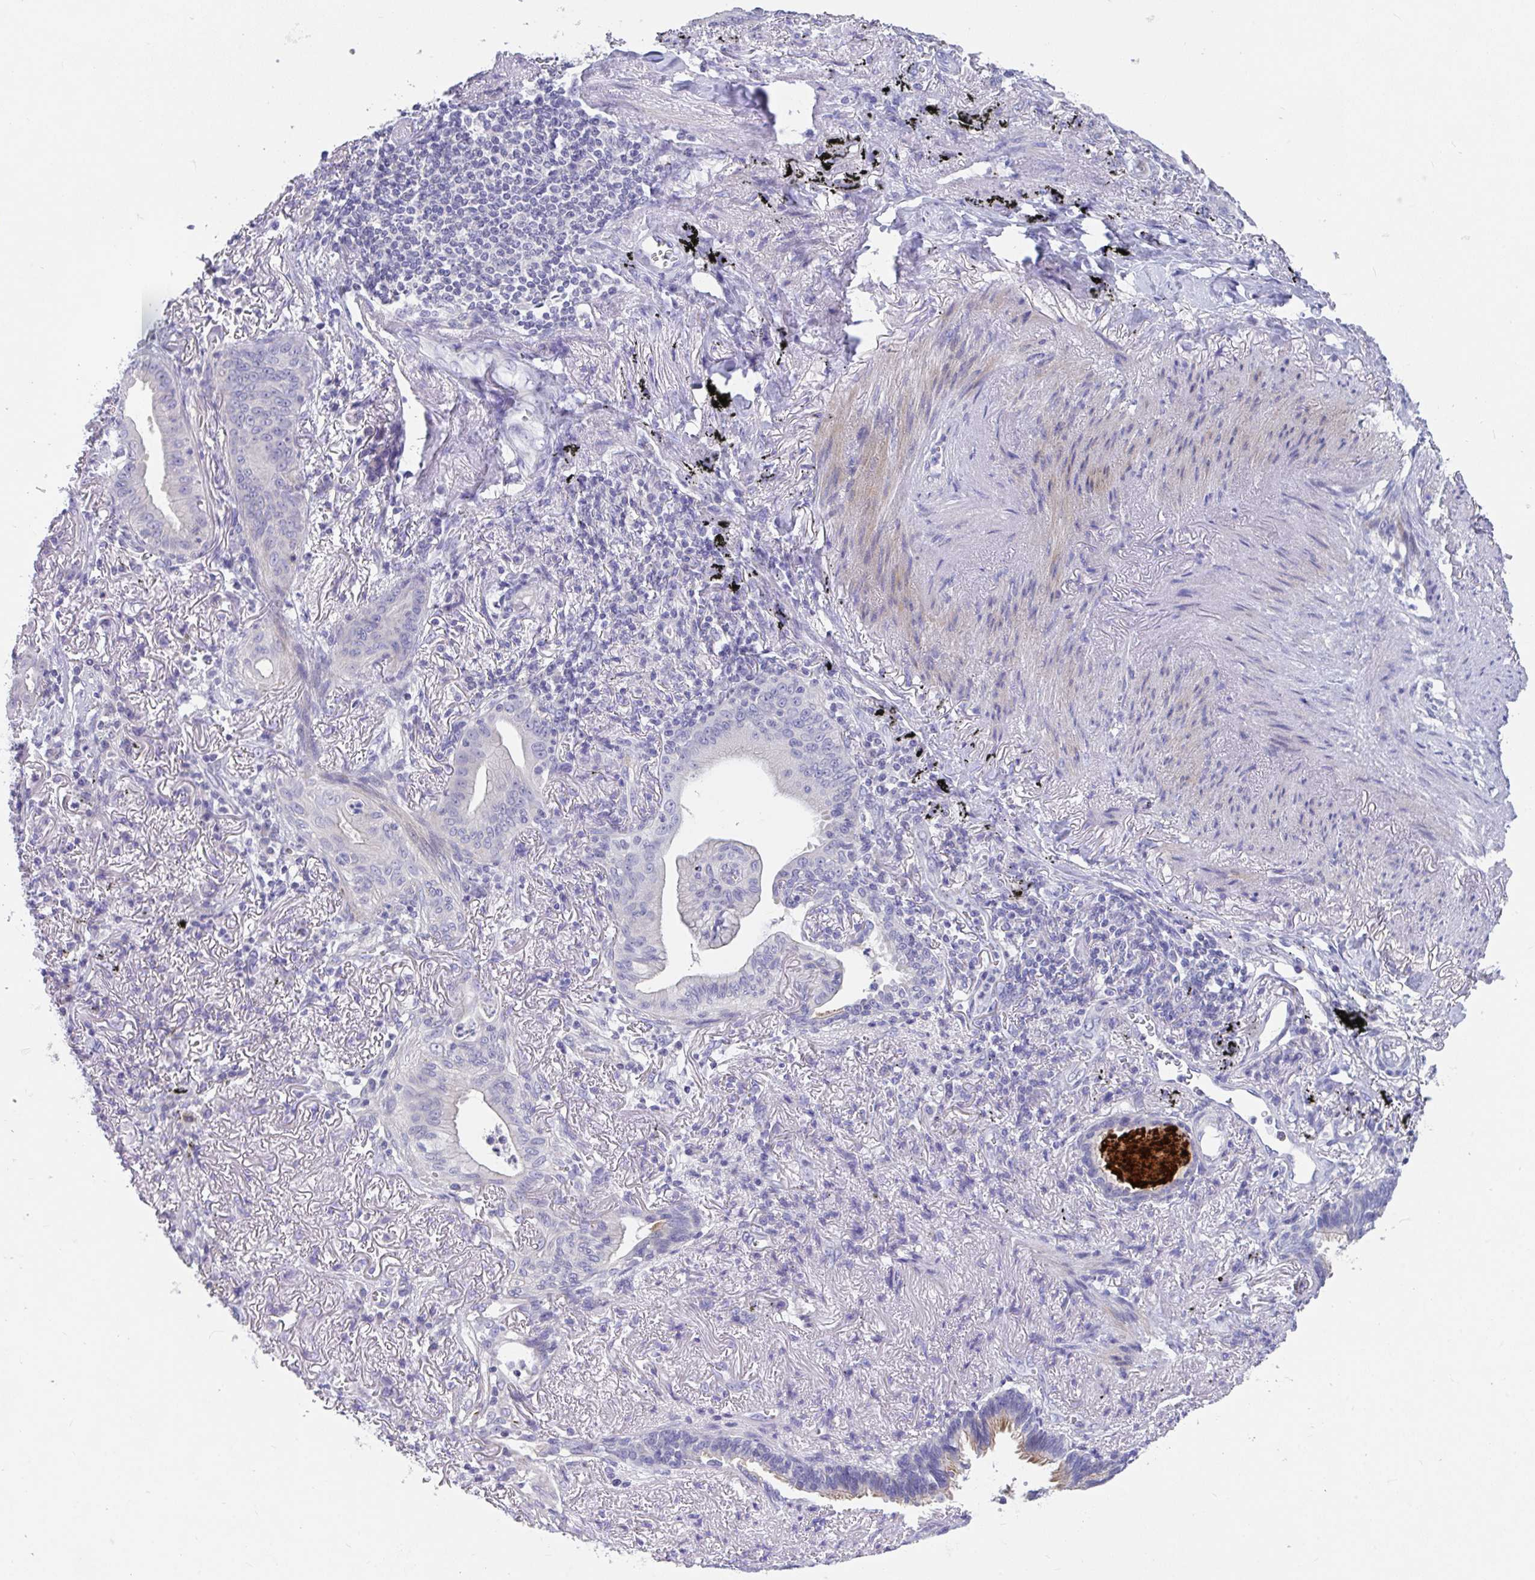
{"staining": {"intensity": "negative", "quantity": "none", "location": "none"}, "tissue": "lung cancer", "cell_type": "Tumor cells", "image_type": "cancer", "snomed": [{"axis": "morphology", "description": "Adenocarcinoma, NOS"}, {"axis": "topography", "description": "Lung"}], "caption": "Immunohistochemistry photomicrograph of neoplastic tissue: human adenocarcinoma (lung) stained with DAB reveals no significant protein staining in tumor cells. (DAB (3,3'-diaminobenzidine) IHC visualized using brightfield microscopy, high magnification).", "gene": "ZNF561", "patient": {"sex": "male", "age": 77}}